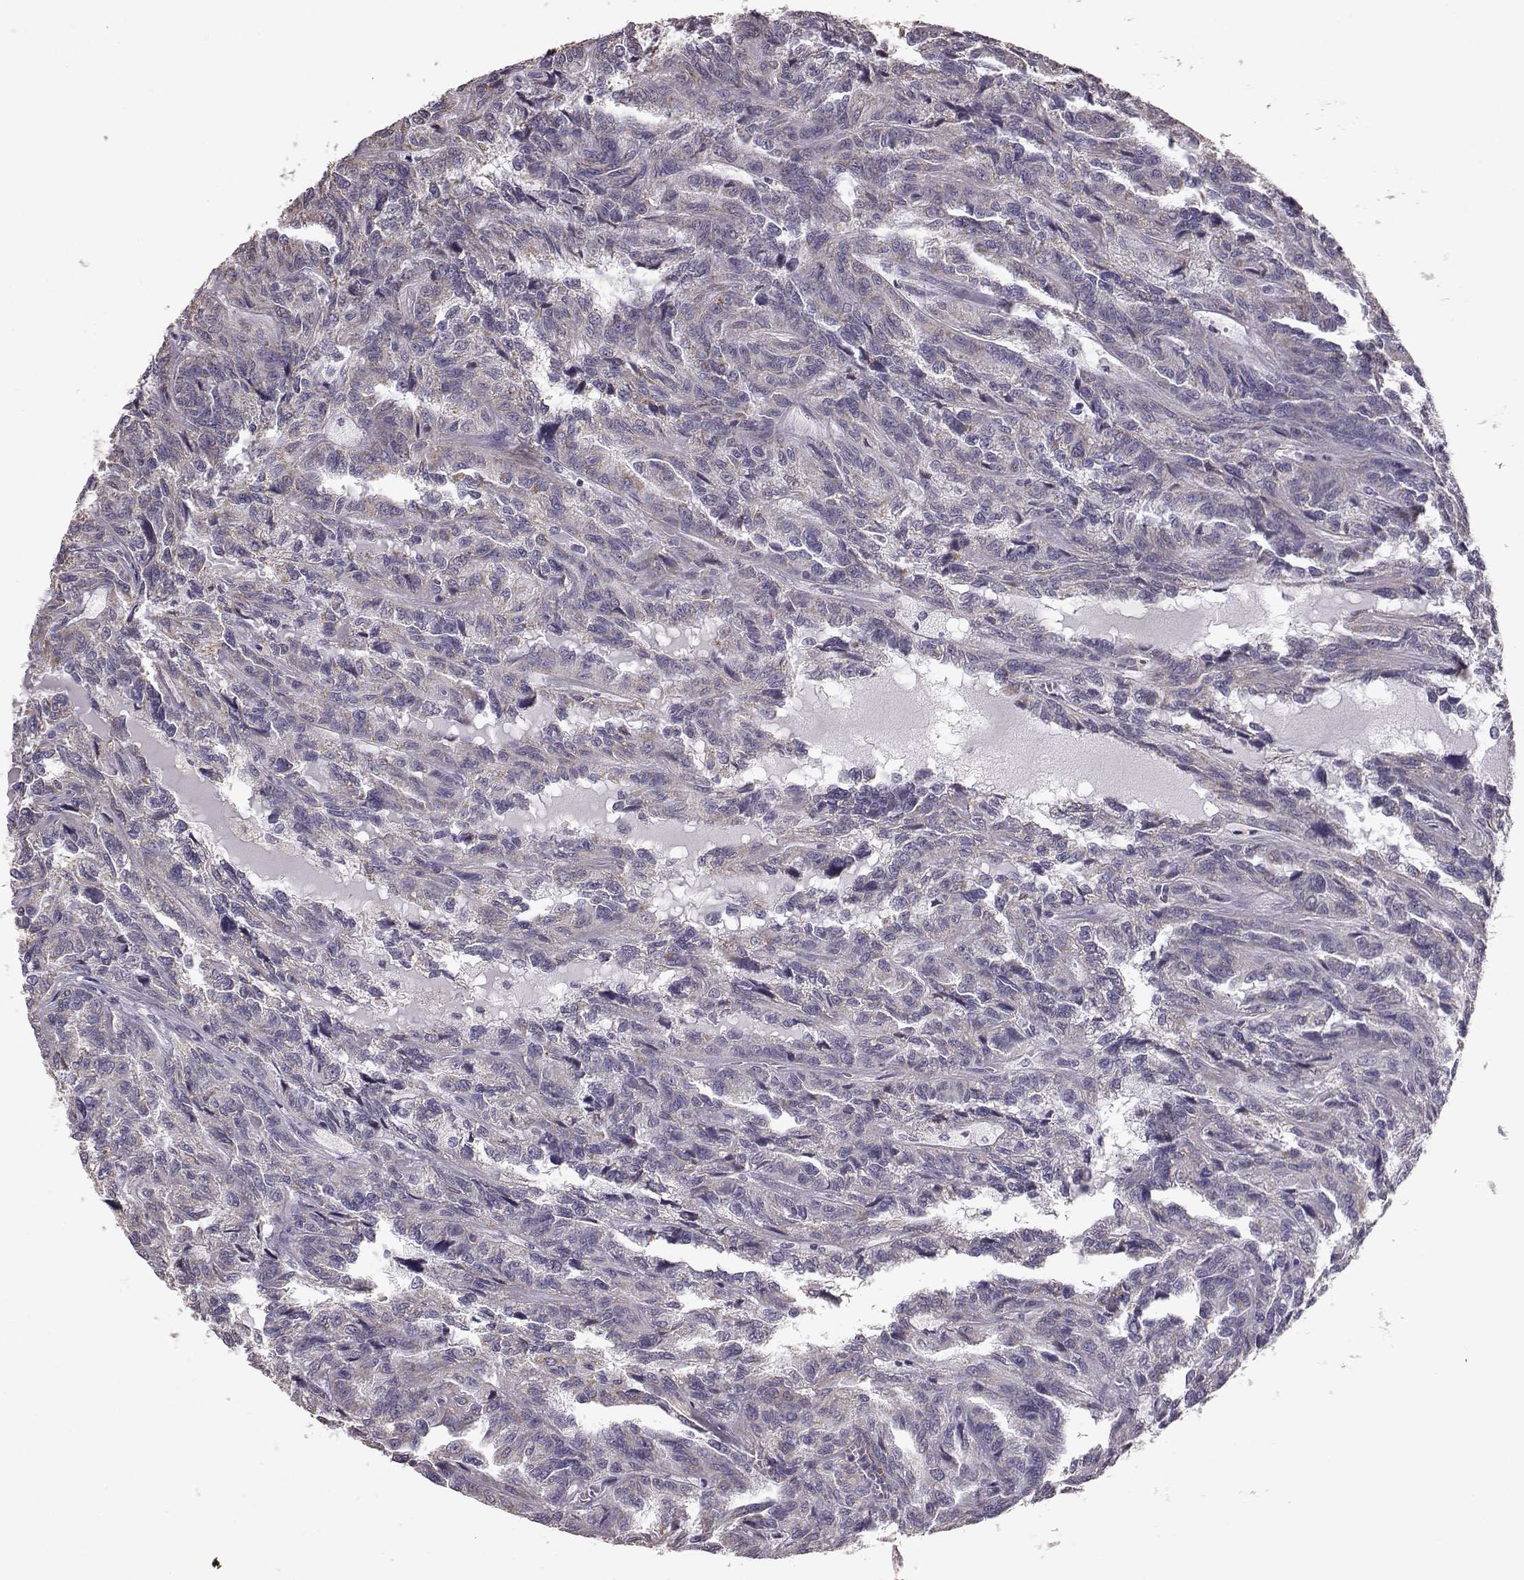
{"staining": {"intensity": "weak", "quantity": "<25%", "location": "cytoplasmic/membranous"}, "tissue": "renal cancer", "cell_type": "Tumor cells", "image_type": "cancer", "snomed": [{"axis": "morphology", "description": "Adenocarcinoma, NOS"}, {"axis": "topography", "description": "Kidney"}], "caption": "Human renal cancer (adenocarcinoma) stained for a protein using immunohistochemistry displays no staining in tumor cells.", "gene": "ALDH3A1", "patient": {"sex": "male", "age": 79}}